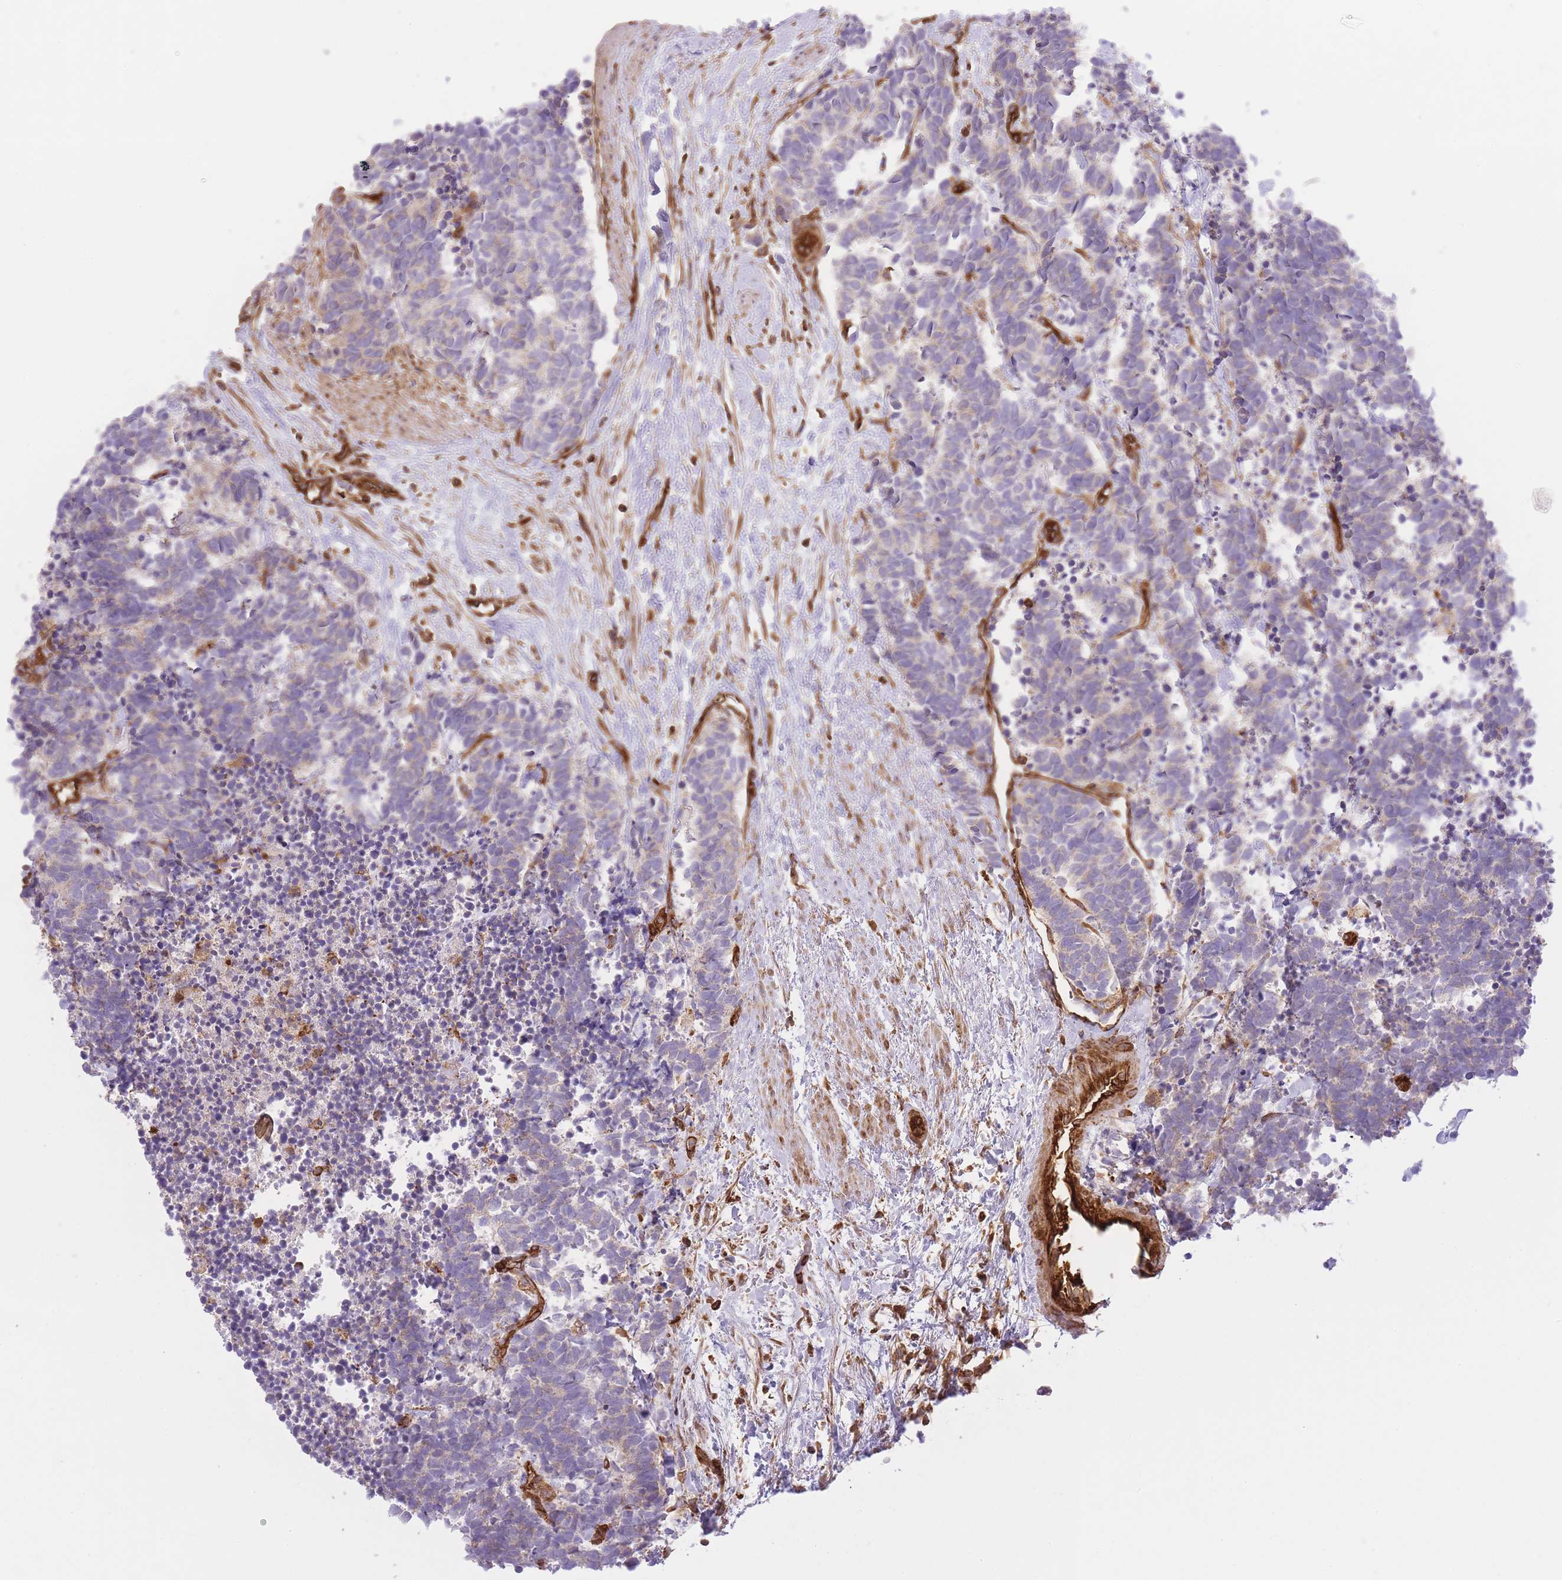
{"staining": {"intensity": "negative", "quantity": "none", "location": "none"}, "tissue": "carcinoid", "cell_type": "Tumor cells", "image_type": "cancer", "snomed": [{"axis": "morphology", "description": "Carcinoma, NOS"}, {"axis": "morphology", "description": "Carcinoid, malignant, NOS"}, {"axis": "topography", "description": "Prostate"}], "caption": "This is an immunohistochemistry (IHC) micrograph of carcinoid. There is no staining in tumor cells.", "gene": "MSN", "patient": {"sex": "male", "age": 57}}